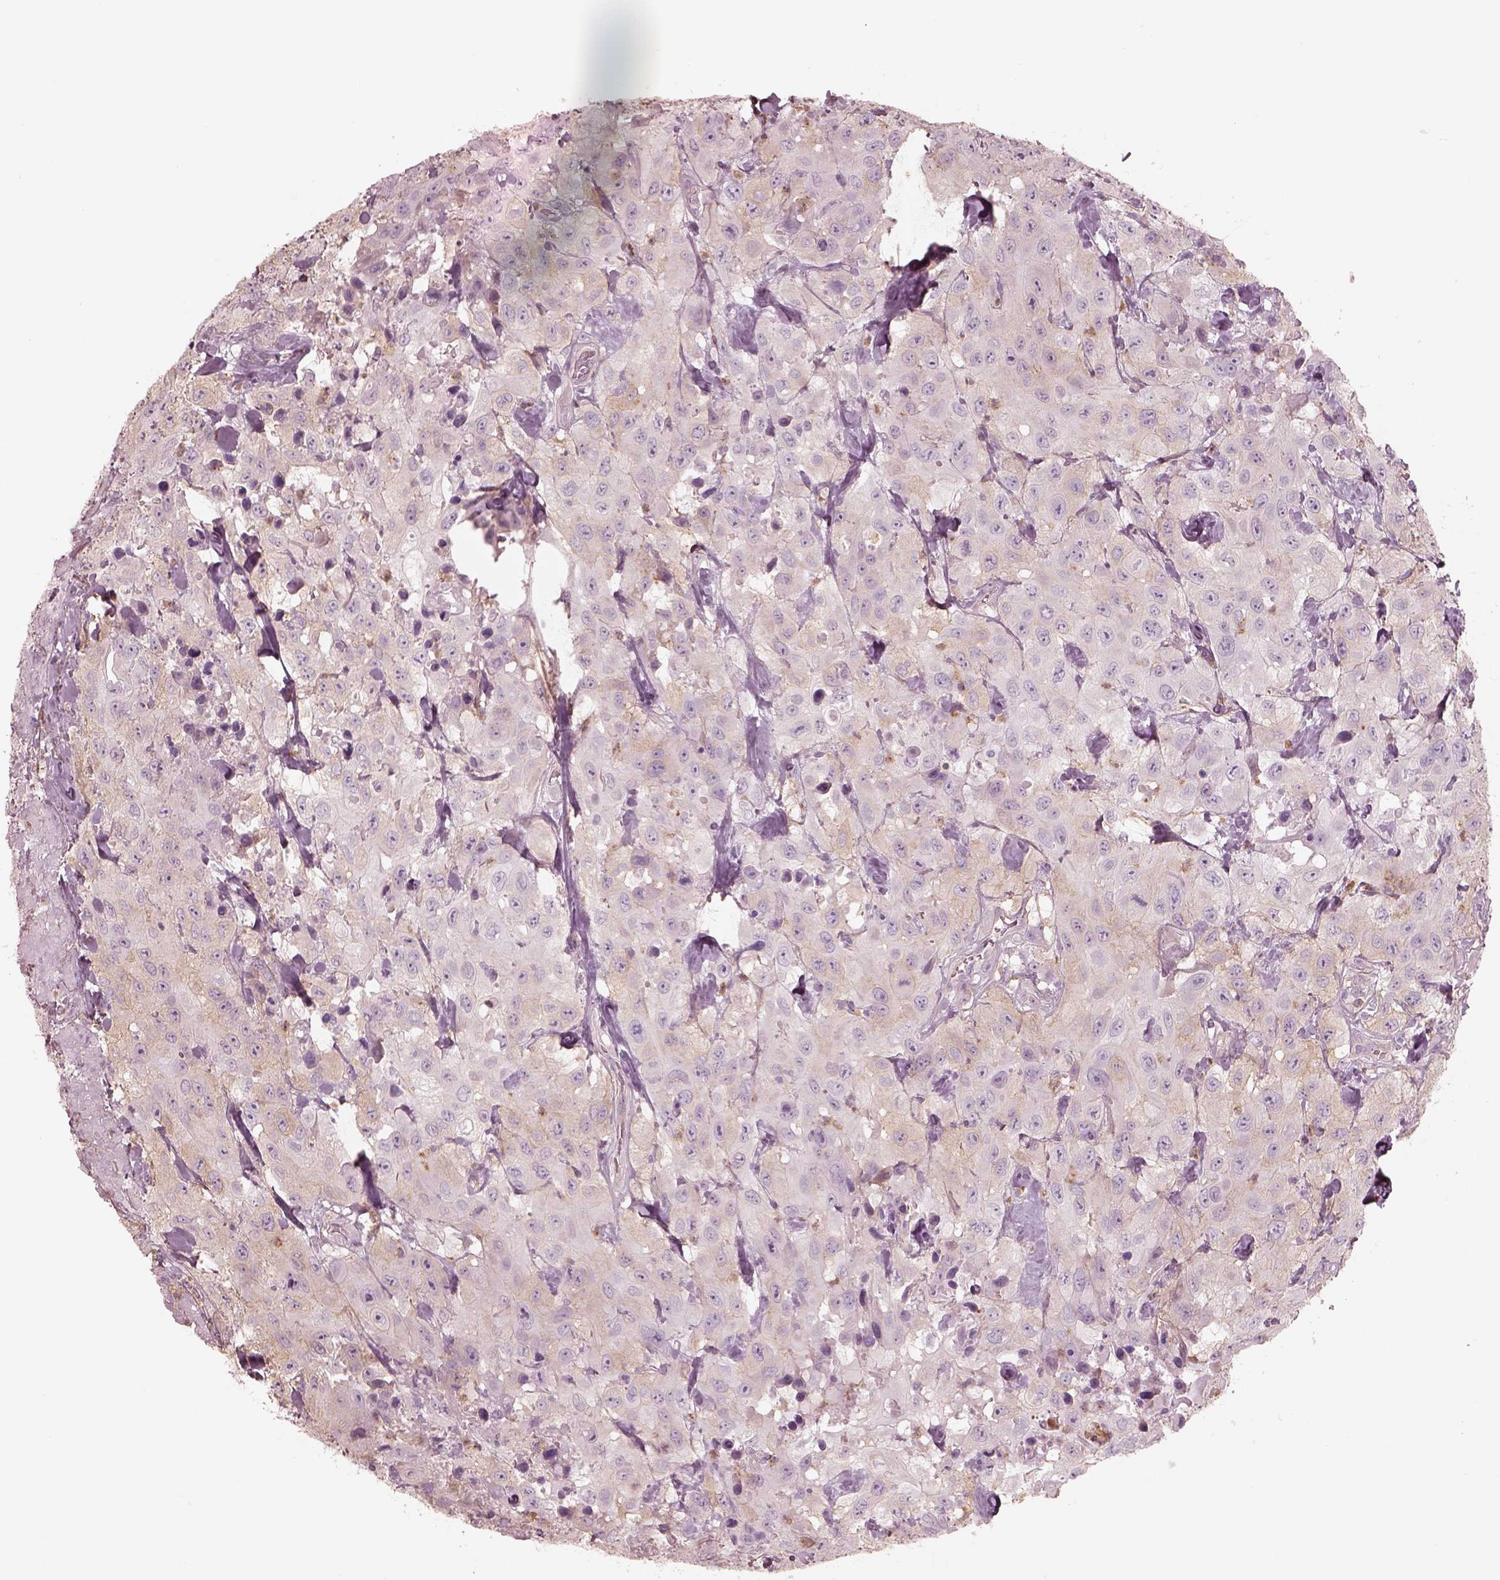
{"staining": {"intensity": "weak", "quantity": "25%-75%", "location": "cytoplasmic/membranous"}, "tissue": "urothelial cancer", "cell_type": "Tumor cells", "image_type": "cancer", "snomed": [{"axis": "morphology", "description": "Urothelial carcinoma, High grade"}, {"axis": "topography", "description": "Urinary bladder"}], "caption": "Immunohistochemistry (IHC) photomicrograph of neoplastic tissue: urothelial cancer stained using IHC displays low levels of weak protein expression localized specifically in the cytoplasmic/membranous of tumor cells, appearing as a cytoplasmic/membranous brown color.", "gene": "GPRIN1", "patient": {"sex": "male", "age": 79}}